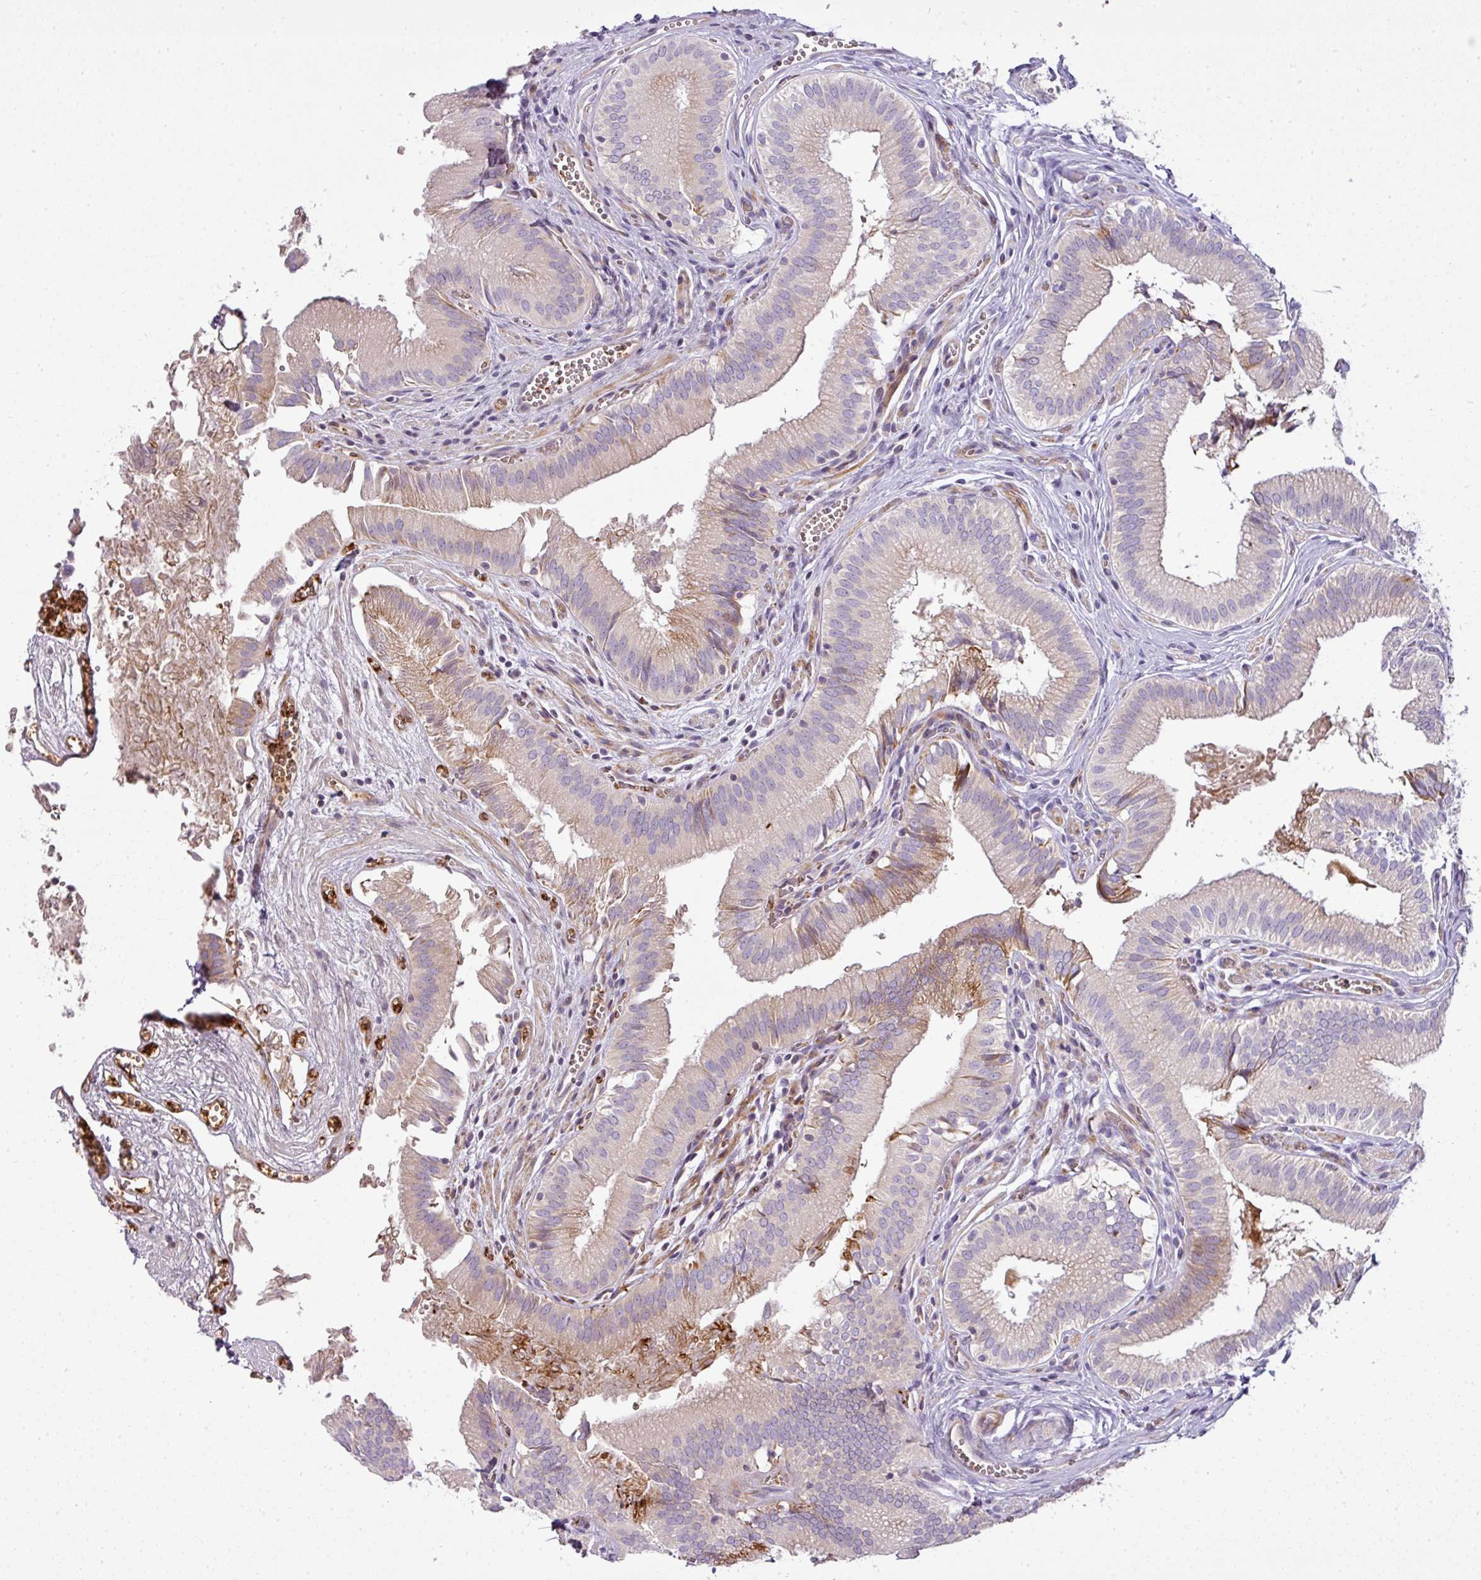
{"staining": {"intensity": "strong", "quantity": "<25%", "location": "cytoplasmic/membranous"}, "tissue": "gallbladder", "cell_type": "Glandular cells", "image_type": "normal", "snomed": [{"axis": "morphology", "description": "Normal tissue, NOS"}, {"axis": "topography", "description": "Gallbladder"}, {"axis": "topography", "description": "Peripheral nerve tissue"}], "caption": "Immunohistochemical staining of benign gallbladder exhibits strong cytoplasmic/membranous protein positivity in approximately <25% of glandular cells.", "gene": "ATP6V1F", "patient": {"sex": "male", "age": 17}}